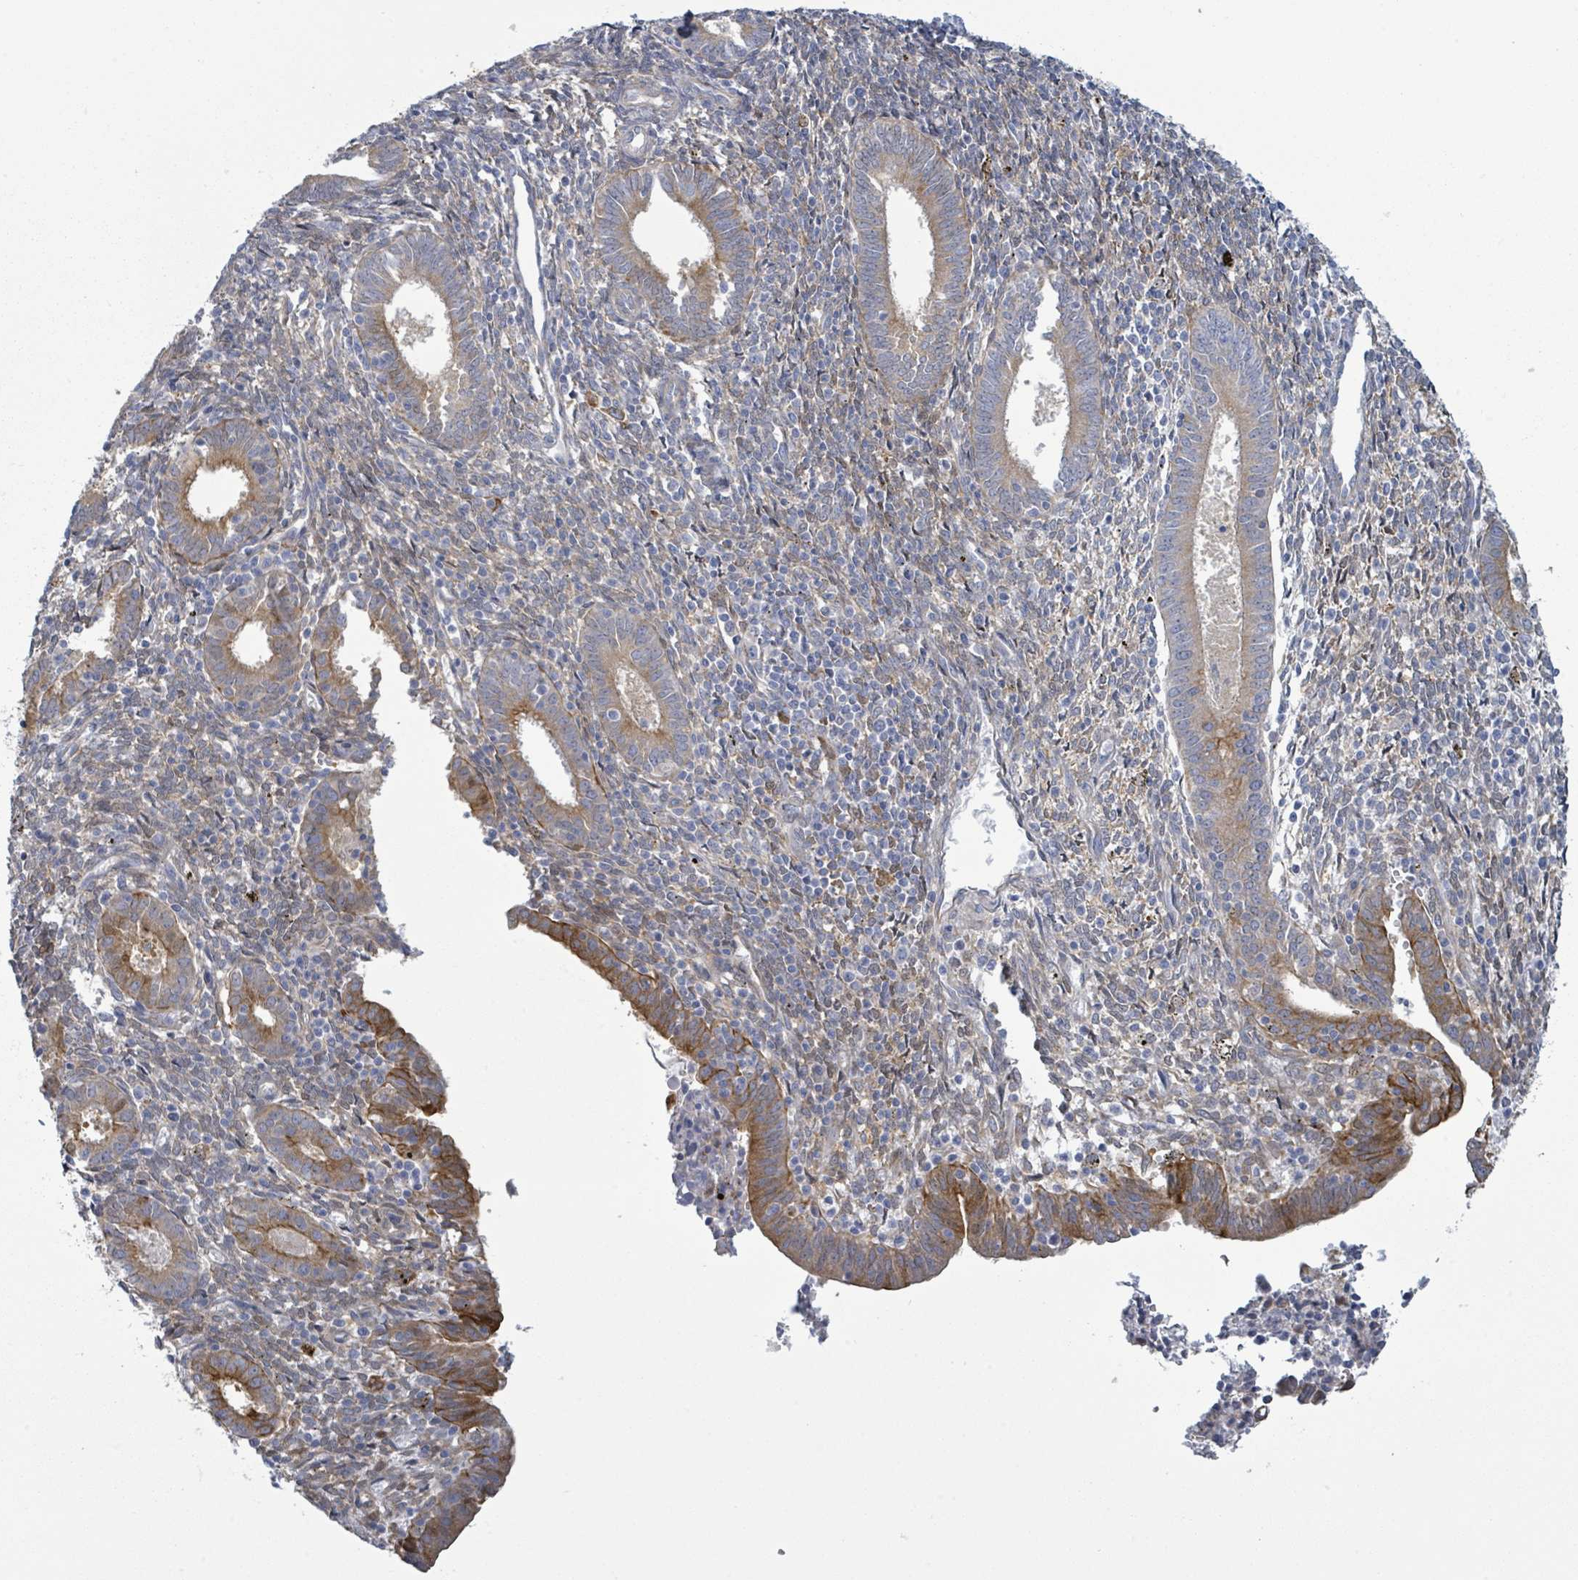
{"staining": {"intensity": "negative", "quantity": "none", "location": "none"}, "tissue": "endometrium", "cell_type": "Cells in endometrial stroma", "image_type": "normal", "snomed": [{"axis": "morphology", "description": "Normal tissue, NOS"}, {"axis": "topography", "description": "Endometrium"}], "caption": "Endometrium was stained to show a protein in brown. There is no significant staining in cells in endometrial stroma. (Brightfield microscopy of DAB (3,3'-diaminobenzidine) IHC at high magnification).", "gene": "COL13A1", "patient": {"sex": "female", "age": 41}}